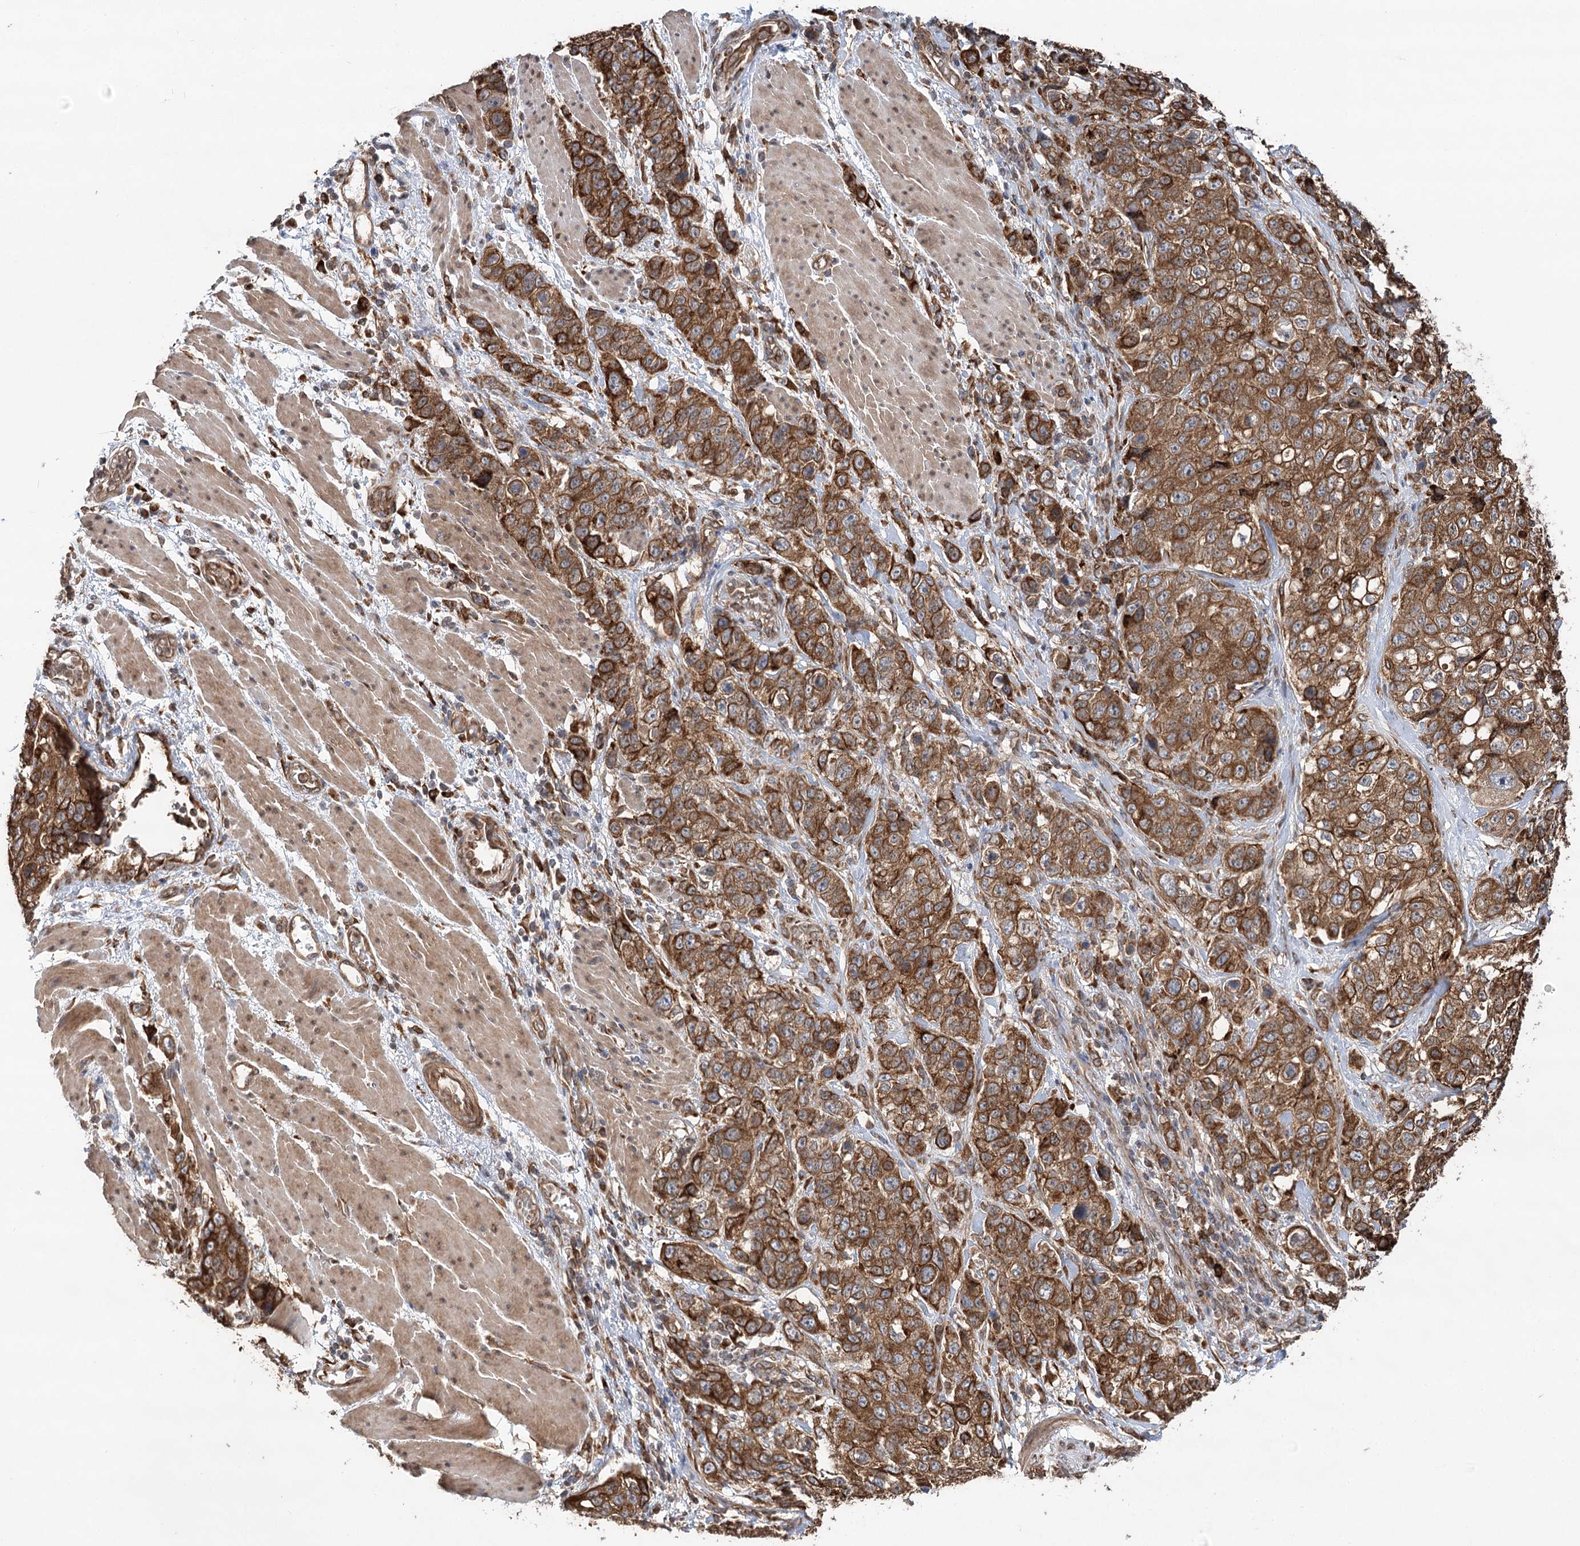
{"staining": {"intensity": "moderate", "quantity": ">75%", "location": "cytoplasmic/membranous"}, "tissue": "stomach cancer", "cell_type": "Tumor cells", "image_type": "cancer", "snomed": [{"axis": "morphology", "description": "Adenocarcinoma, NOS"}, {"axis": "topography", "description": "Stomach"}], "caption": "A brown stain shows moderate cytoplasmic/membranous staining of a protein in human stomach adenocarcinoma tumor cells. (Stains: DAB in brown, nuclei in blue, Microscopy: brightfield microscopy at high magnification).", "gene": "DNAJB14", "patient": {"sex": "male", "age": 48}}